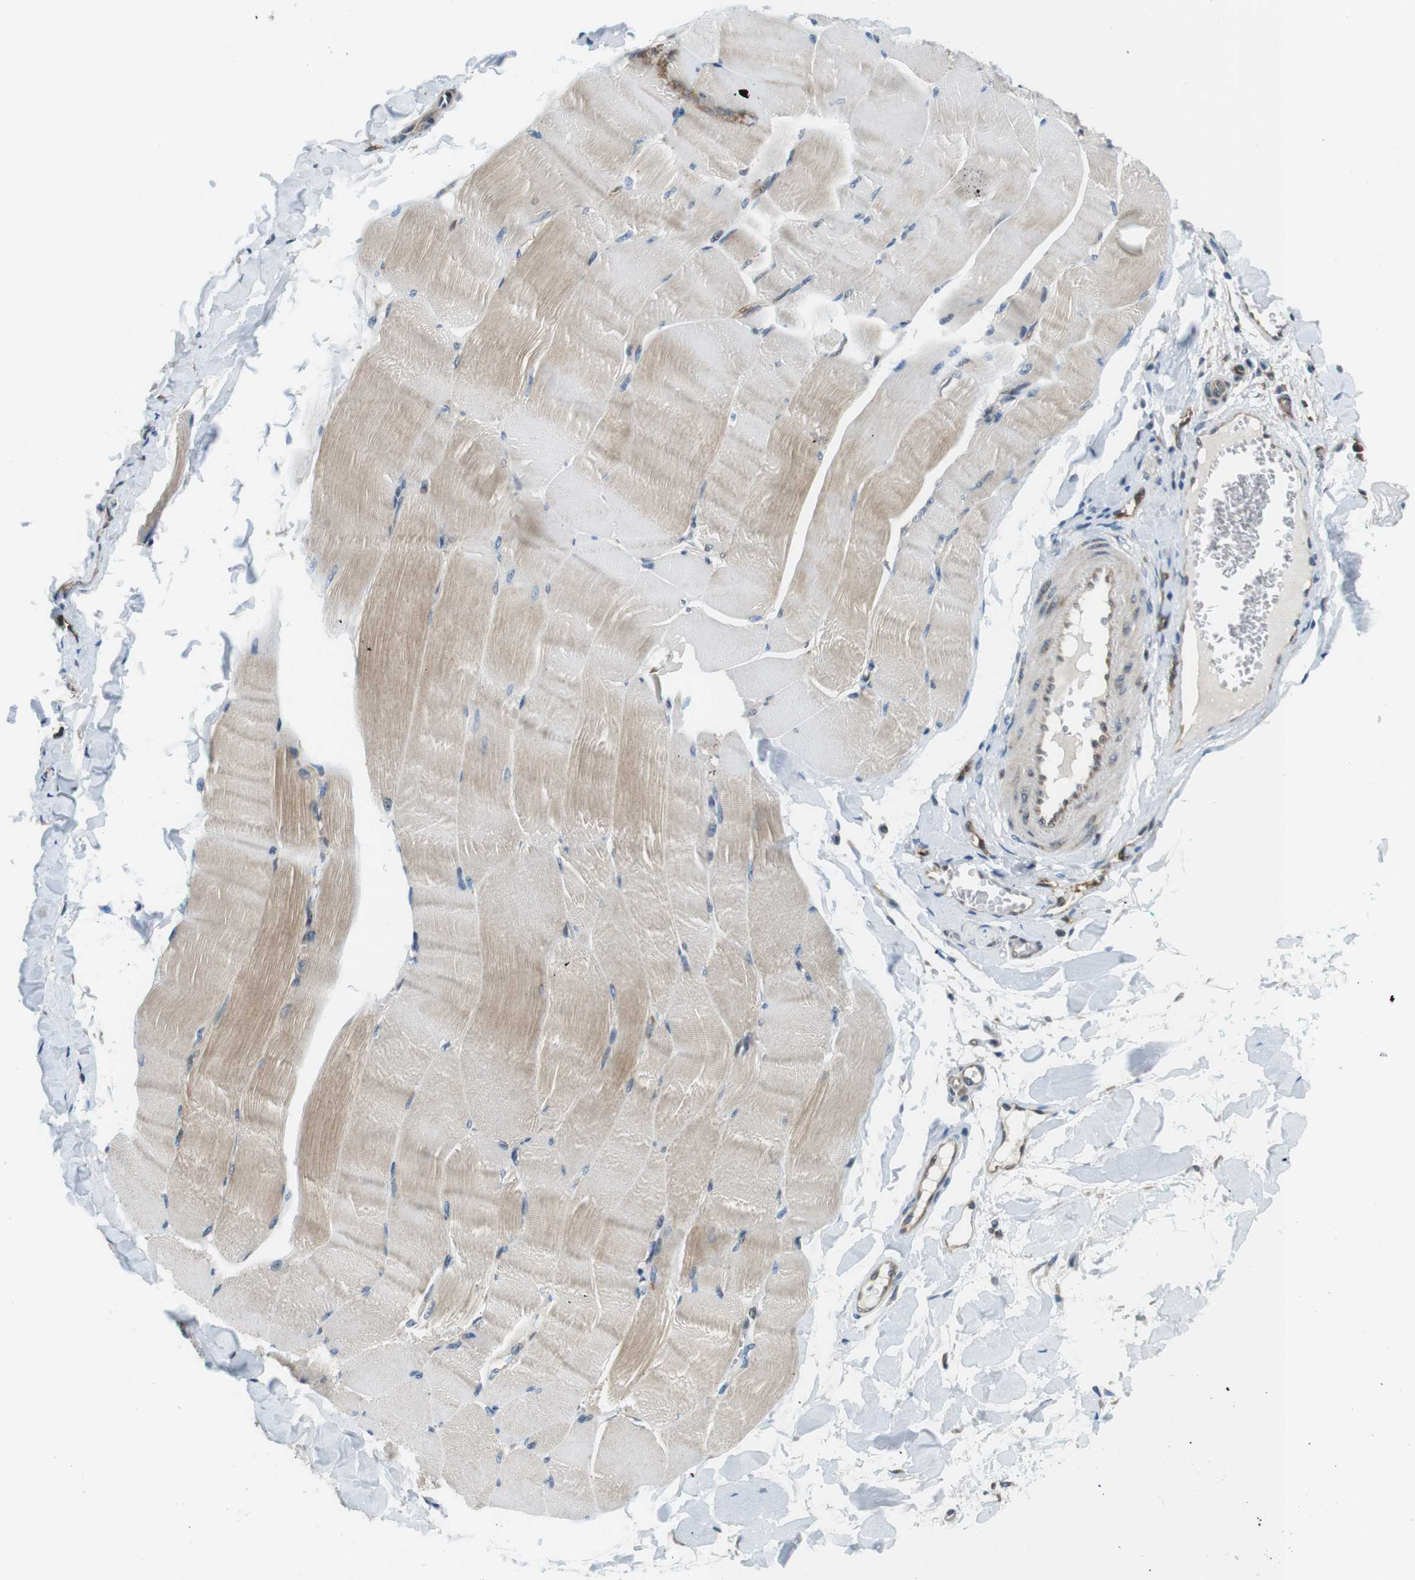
{"staining": {"intensity": "moderate", "quantity": "25%-75%", "location": "cytoplasmic/membranous"}, "tissue": "skeletal muscle", "cell_type": "Myocytes", "image_type": "normal", "snomed": [{"axis": "morphology", "description": "Normal tissue, NOS"}, {"axis": "morphology", "description": "Squamous cell carcinoma, NOS"}, {"axis": "topography", "description": "Skeletal muscle"}], "caption": "High-power microscopy captured an immunohistochemistry photomicrograph of unremarkable skeletal muscle, revealing moderate cytoplasmic/membranous positivity in about 25%-75% of myocytes. Nuclei are stained in blue.", "gene": "PALD1", "patient": {"sex": "male", "age": 51}}